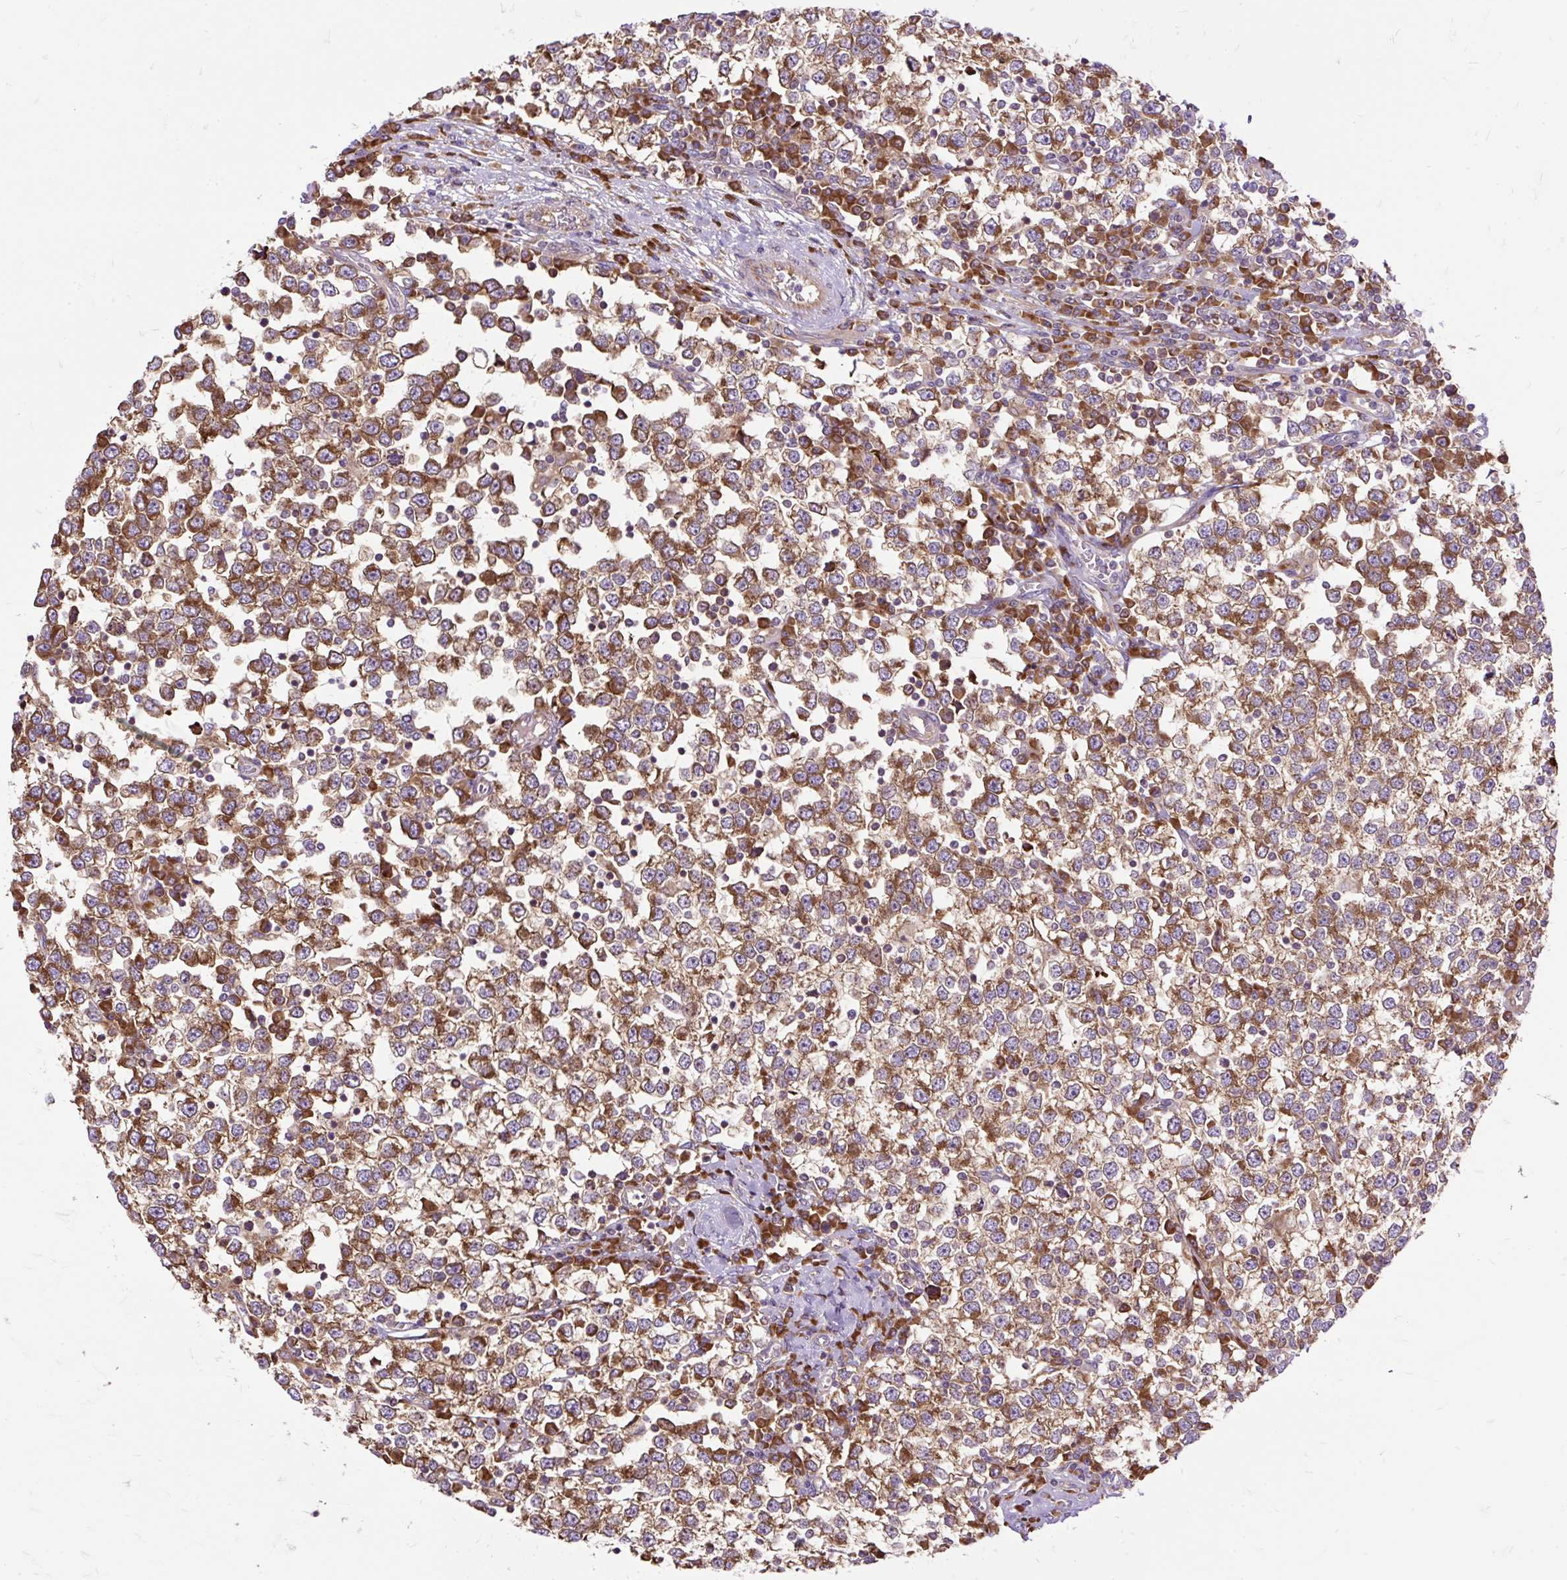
{"staining": {"intensity": "moderate", "quantity": ">75%", "location": "cytoplasmic/membranous"}, "tissue": "testis cancer", "cell_type": "Tumor cells", "image_type": "cancer", "snomed": [{"axis": "morphology", "description": "Seminoma, NOS"}, {"axis": "topography", "description": "Testis"}], "caption": "The histopathology image demonstrates a brown stain indicating the presence of a protein in the cytoplasmic/membranous of tumor cells in seminoma (testis).", "gene": "RPS5", "patient": {"sex": "male", "age": 65}}